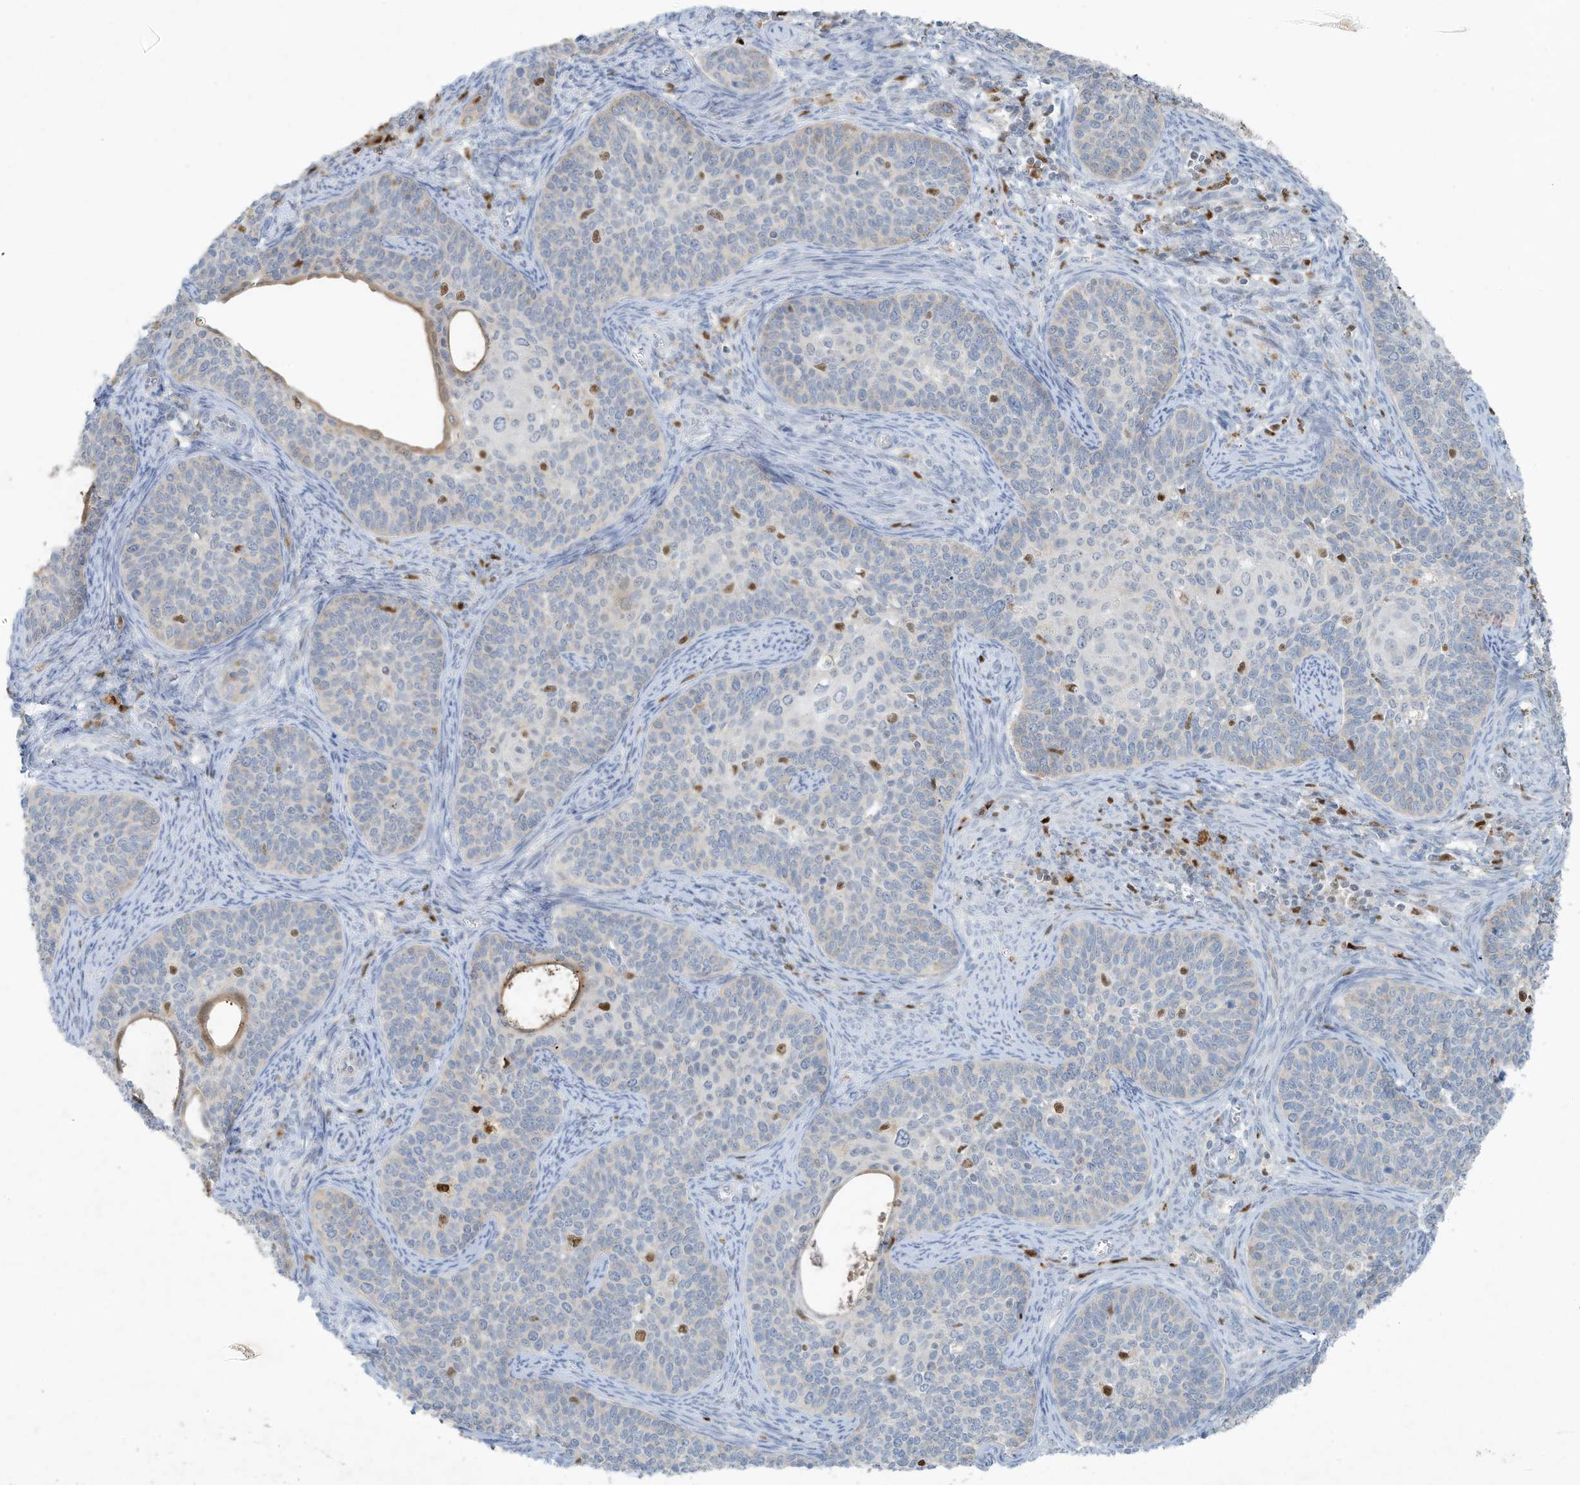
{"staining": {"intensity": "negative", "quantity": "none", "location": "none"}, "tissue": "cervical cancer", "cell_type": "Tumor cells", "image_type": "cancer", "snomed": [{"axis": "morphology", "description": "Squamous cell carcinoma, NOS"}, {"axis": "topography", "description": "Cervix"}], "caption": "Human squamous cell carcinoma (cervical) stained for a protein using immunohistochemistry (IHC) exhibits no positivity in tumor cells.", "gene": "TUBE1", "patient": {"sex": "female", "age": 33}}